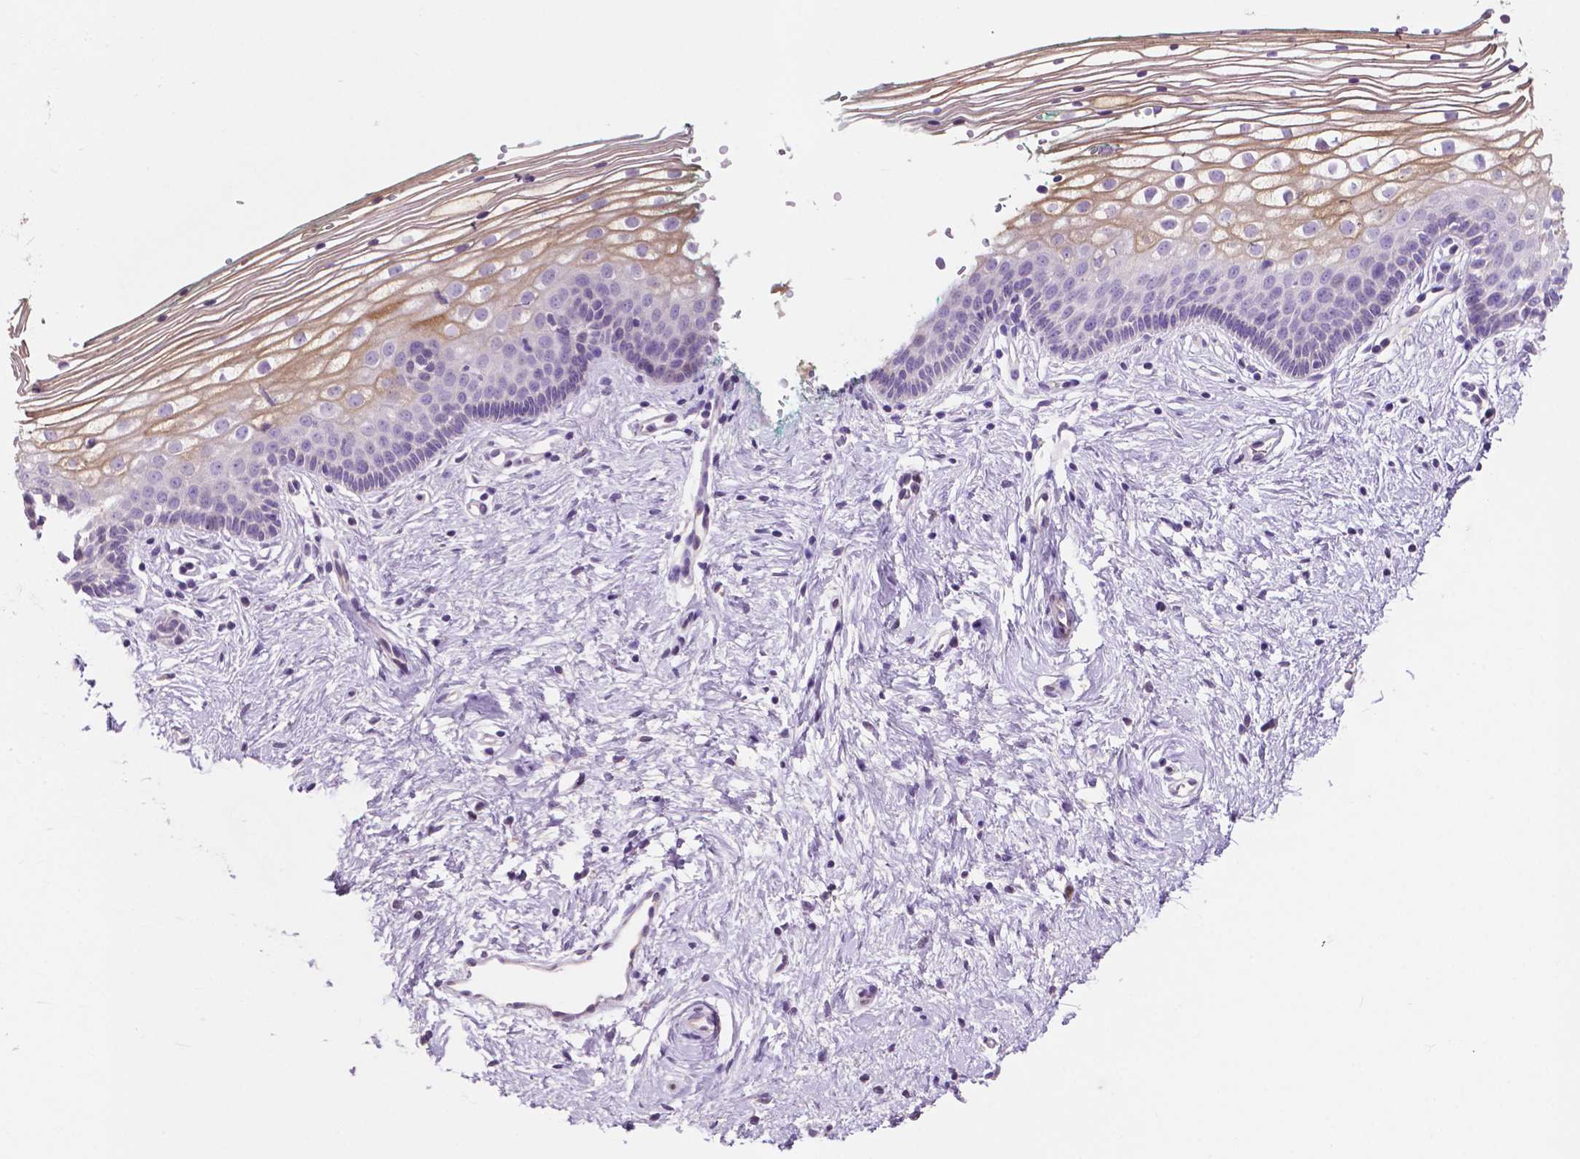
{"staining": {"intensity": "weak", "quantity": "<25%", "location": "cytoplasmic/membranous"}, "tissue": "vagina", "cell_type": "Squamous epithelial cells", "image_type": "normal", "snomed": [{"axis": "morphology", "description": "Normal tissue, NOS"}, {"axis": "topography", "description": "Vagina"}], "caption": "Squamous epithelial cells are negative for protein expression in unremarkable human vagina. The staining was performed using DAB to visualize the protein expression in brown, while the nuclei were stained in blue with hematoxylin (Magnification: 20x).", "gene": "CLDN17", "patient": {"sex": "female", "age": 36}}